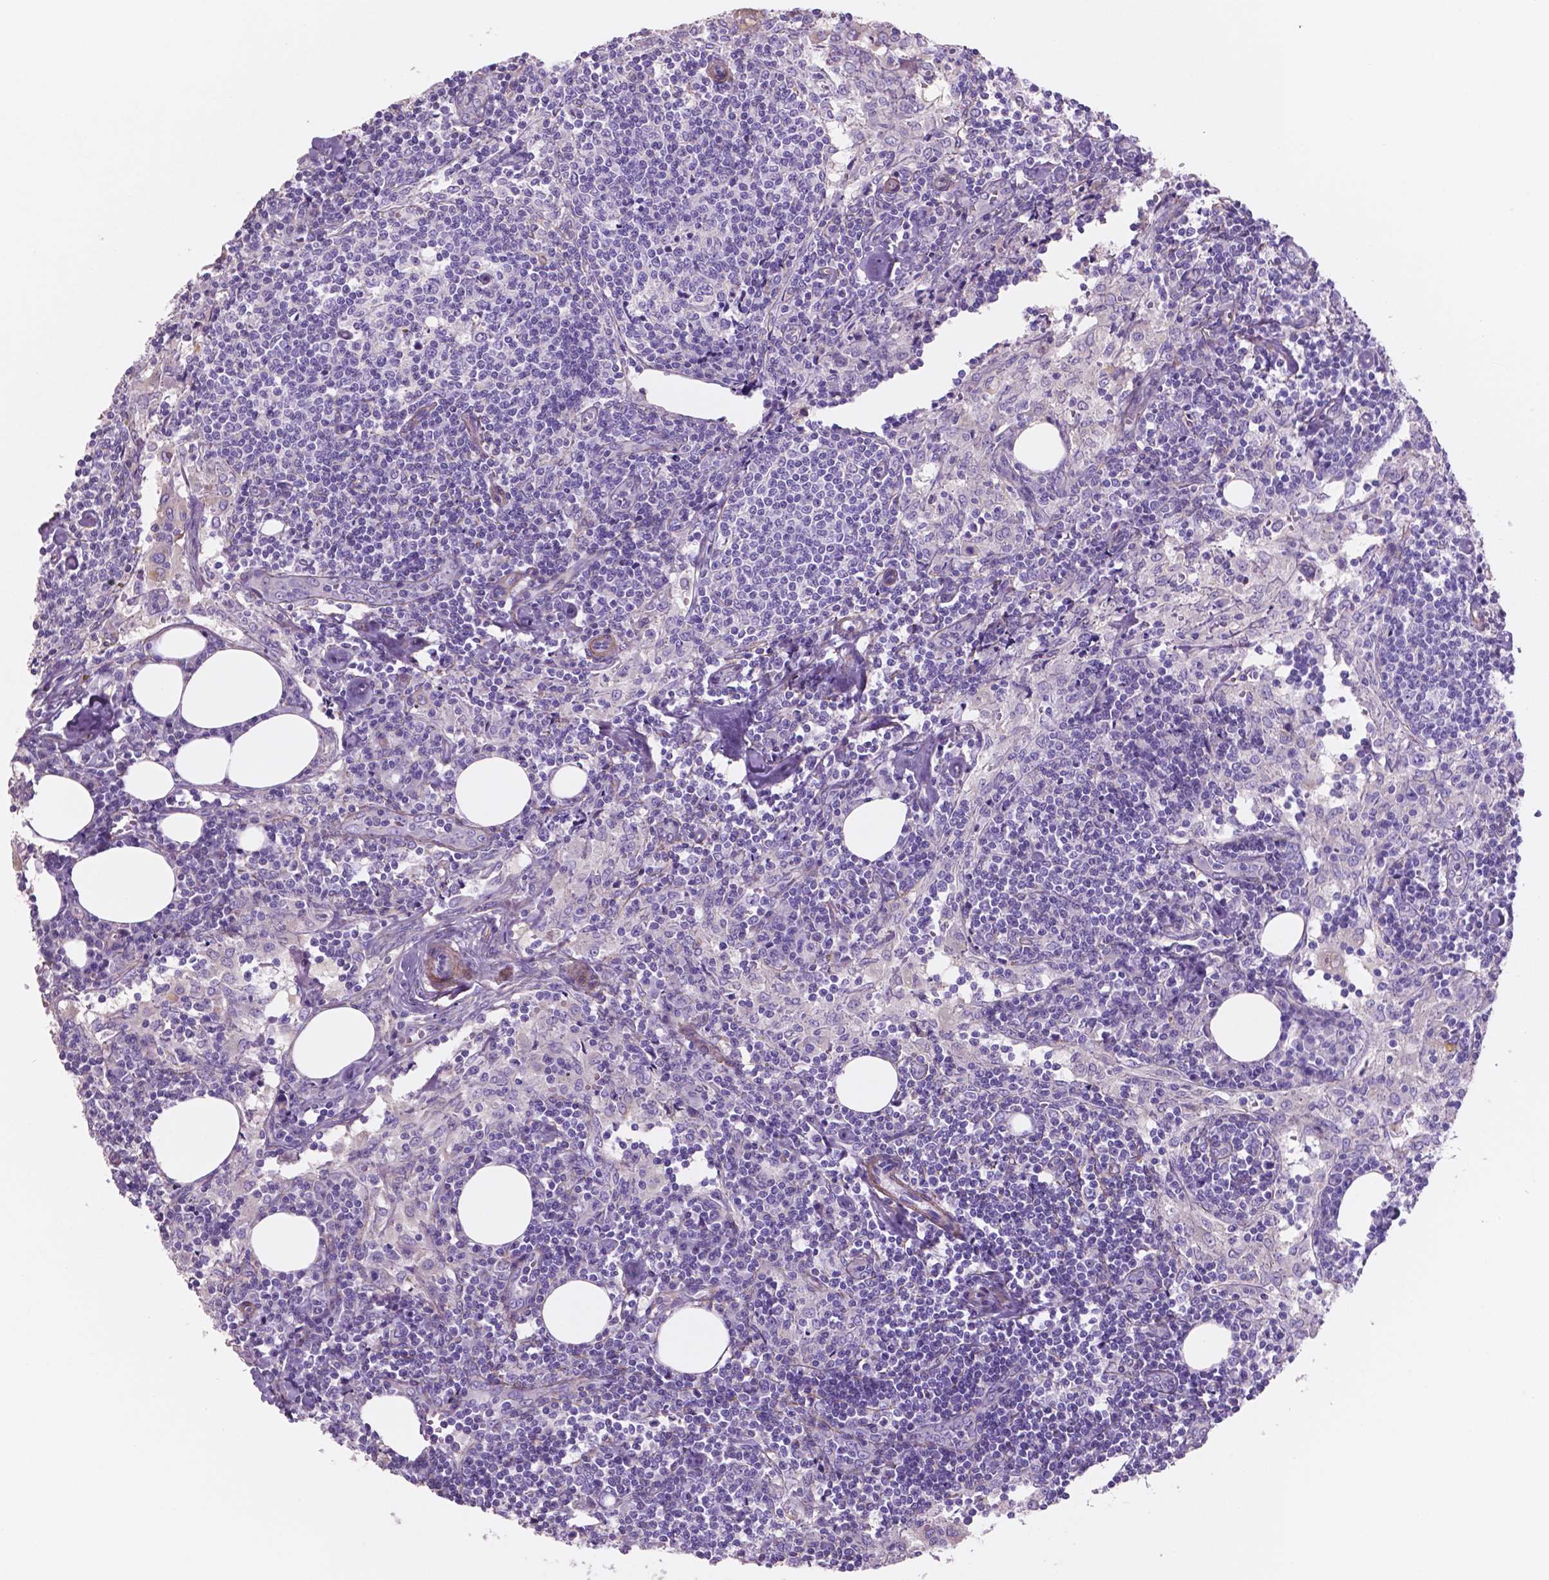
{"staining": {"intensity": "negative", "quantity": "none", "location": "none"}, "tissue": "lymph node", "cell_type": "Germinal center cells", "image_type": "normal", "snomed": [{"axis": "morphology", "description": "Normal tissue, NOS"}, {"axis": "topography", "description": "Lymph node"}], "caption": "Germinal center cells are negative for brown protein staining in normal lymph node. (DAB immunohistochemistry (IHC) with hematoxylin counter stain).", "gene": "TOR2A", "patient": {"sex": "male", "age": 55}}